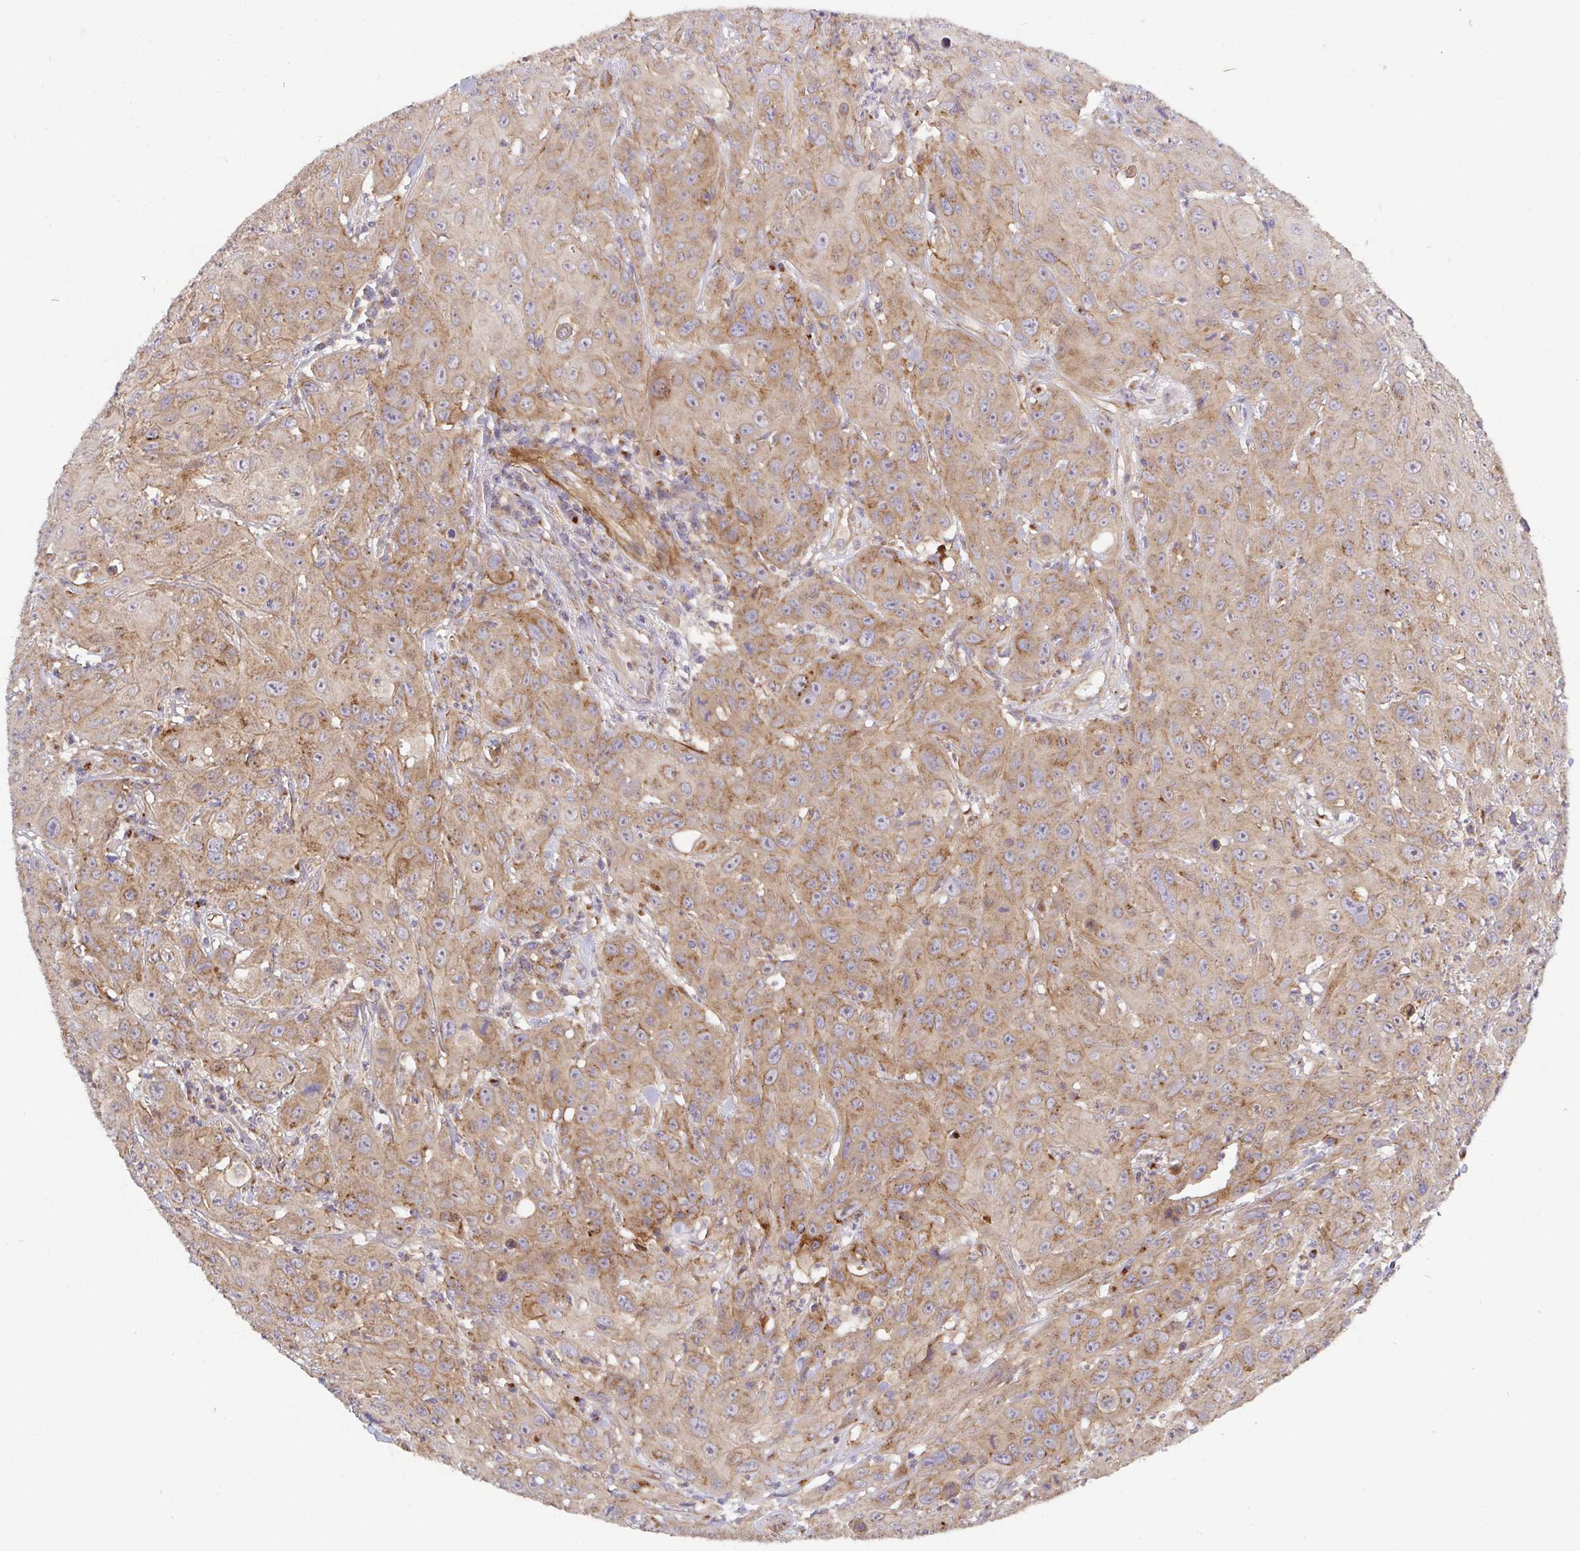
{"staining": {"intensity": "moderate", "quantity": ">75%", "location": "cytoplasmic/membranous"}, "tissue": "head and neck cancer", "cell_type": "Tumor cells", "image_type": "cancer", "snomed": [{"axis": "morphology", "description": "Squamous cell carcinoma, NOS"}, {"axis": "topography", "description": "Skin"}, {"axis": "topography", "description": "Head-Neck"}], "caption": "IHC staining of head and neck cancer (squamous cell carcinoma), which demonstrates medium levels of moderate cytoplasmic/membranous expression in approximately >75% of tumor cells indicating moderate cytoplasmic/membranous protein positivity. The staining was performed using DAB (3,3'-diaminobenzidine) (brown) for protein detection and nuclei were counterstained in hematoxylin (blue).", "gene": "TM9SF4", "patient": {"sex": "male", "age": 80}}